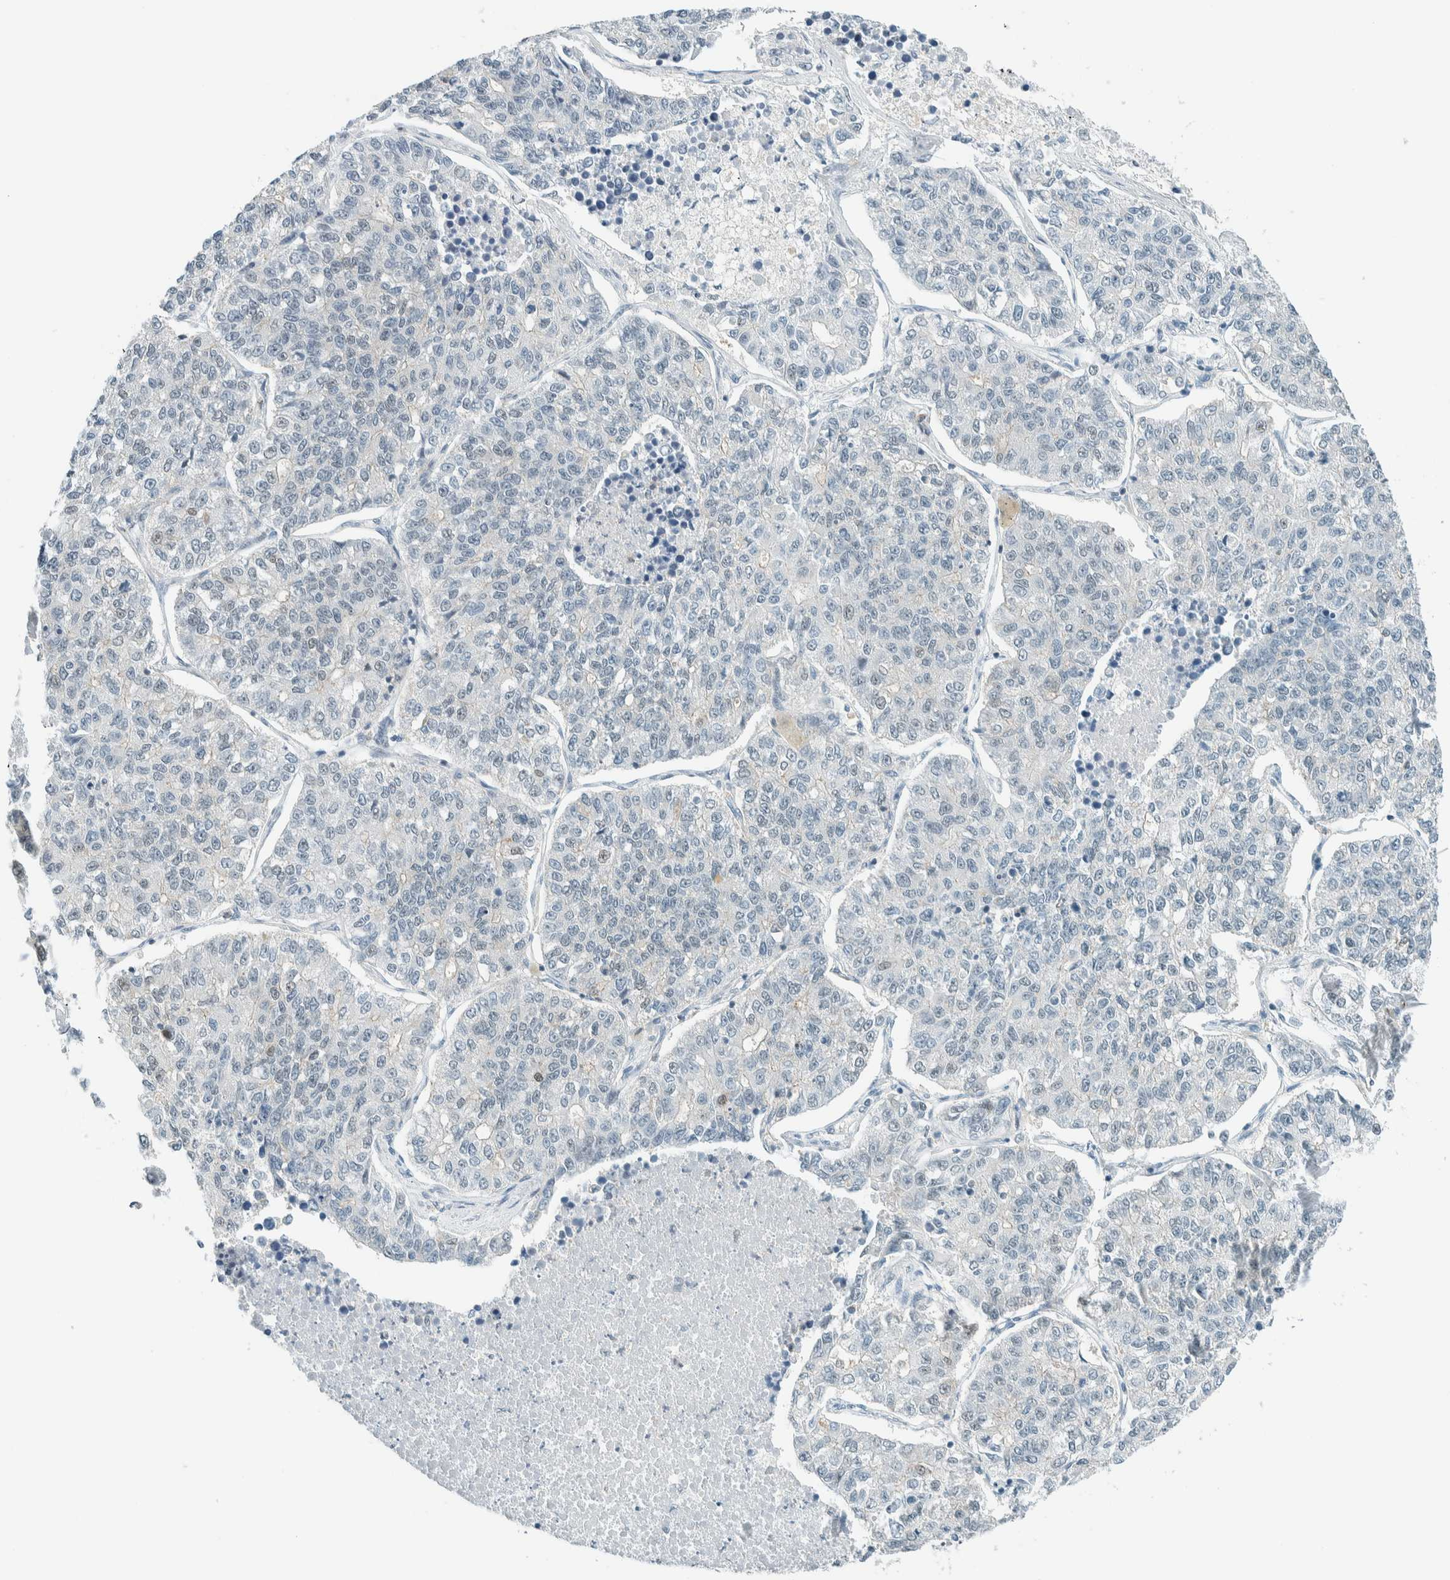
{"staining": {"intensity": "negative", "quantity": "none", "location": "none"}, "tissue": "lung cancer", "cell_type": "Tumor cells", "image_type": "cancer", "snomed": [{"axis": "morphology", "description": "Adenocarcinoma, NOS"}, {"axis": "topography", "description": "Lung"}], "caption": "Protein analysis of lung adenocarcinoma shows no significant positivity in tumor cells.", "gene": "CYSRT1", "patient": {"sex": "male", "age": 49}}